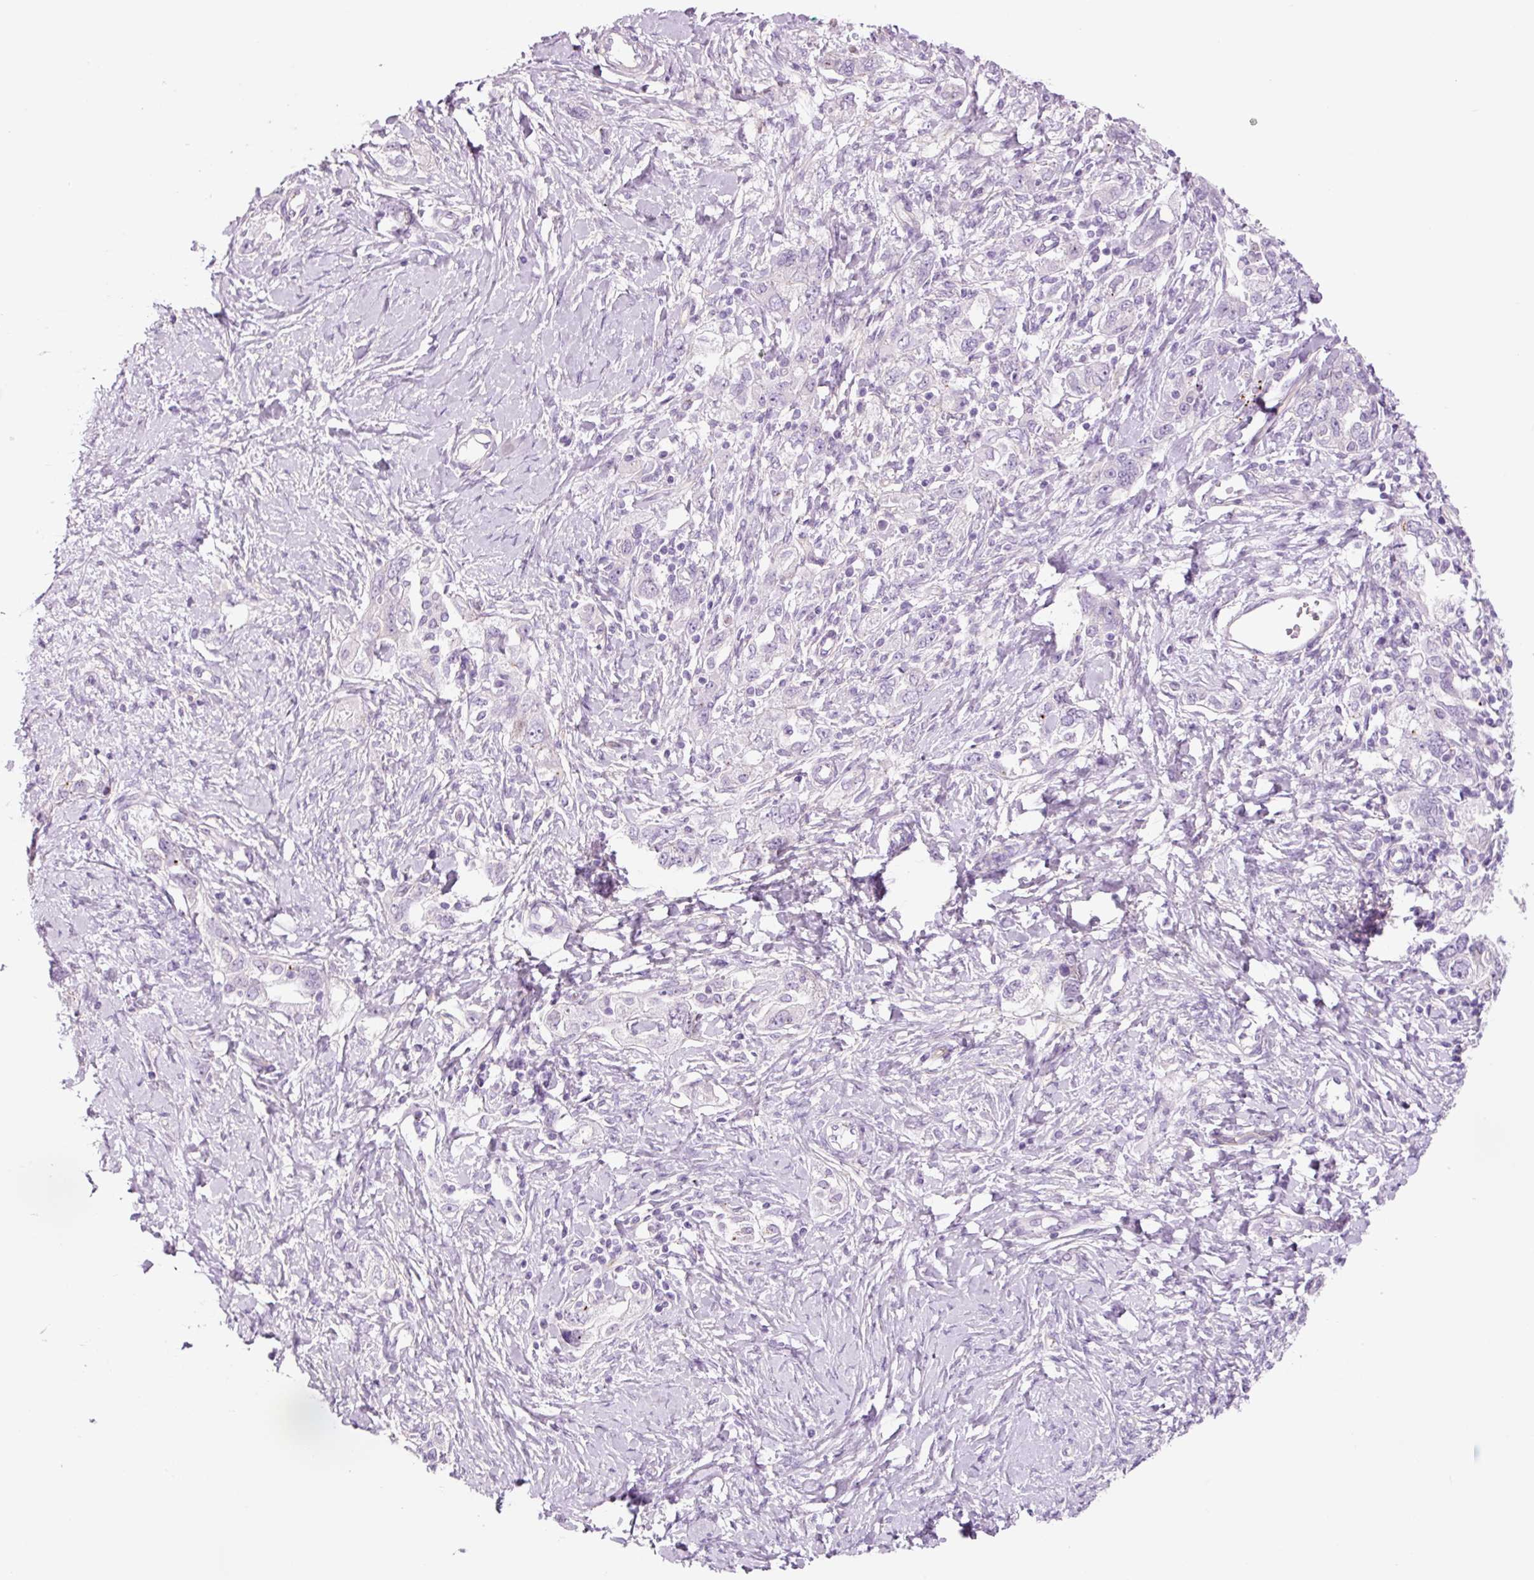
{"staining": {"intensity": "negative", "quantity": "none", "location": "none"}, "tissue": "ovarian cancer", "cell_type": "Tumor cells", "image_type": "cancer", "snomed": [{"axis": "morphology", "description": "Carcinoma, NOS"}, {"axis": "morphology", "description": "Cystadenocarcinoma, serous, NOS"}, {"axis": "topography", "description": "Ovary"}], "caption": "DAB immunohistochemical staining of ovarian cancer (serous cystadenocarcinoma) shows no significant staining in tumor cells.", "gene": "HSPA4L", "patient": {"sex": "female", "age": 69}}